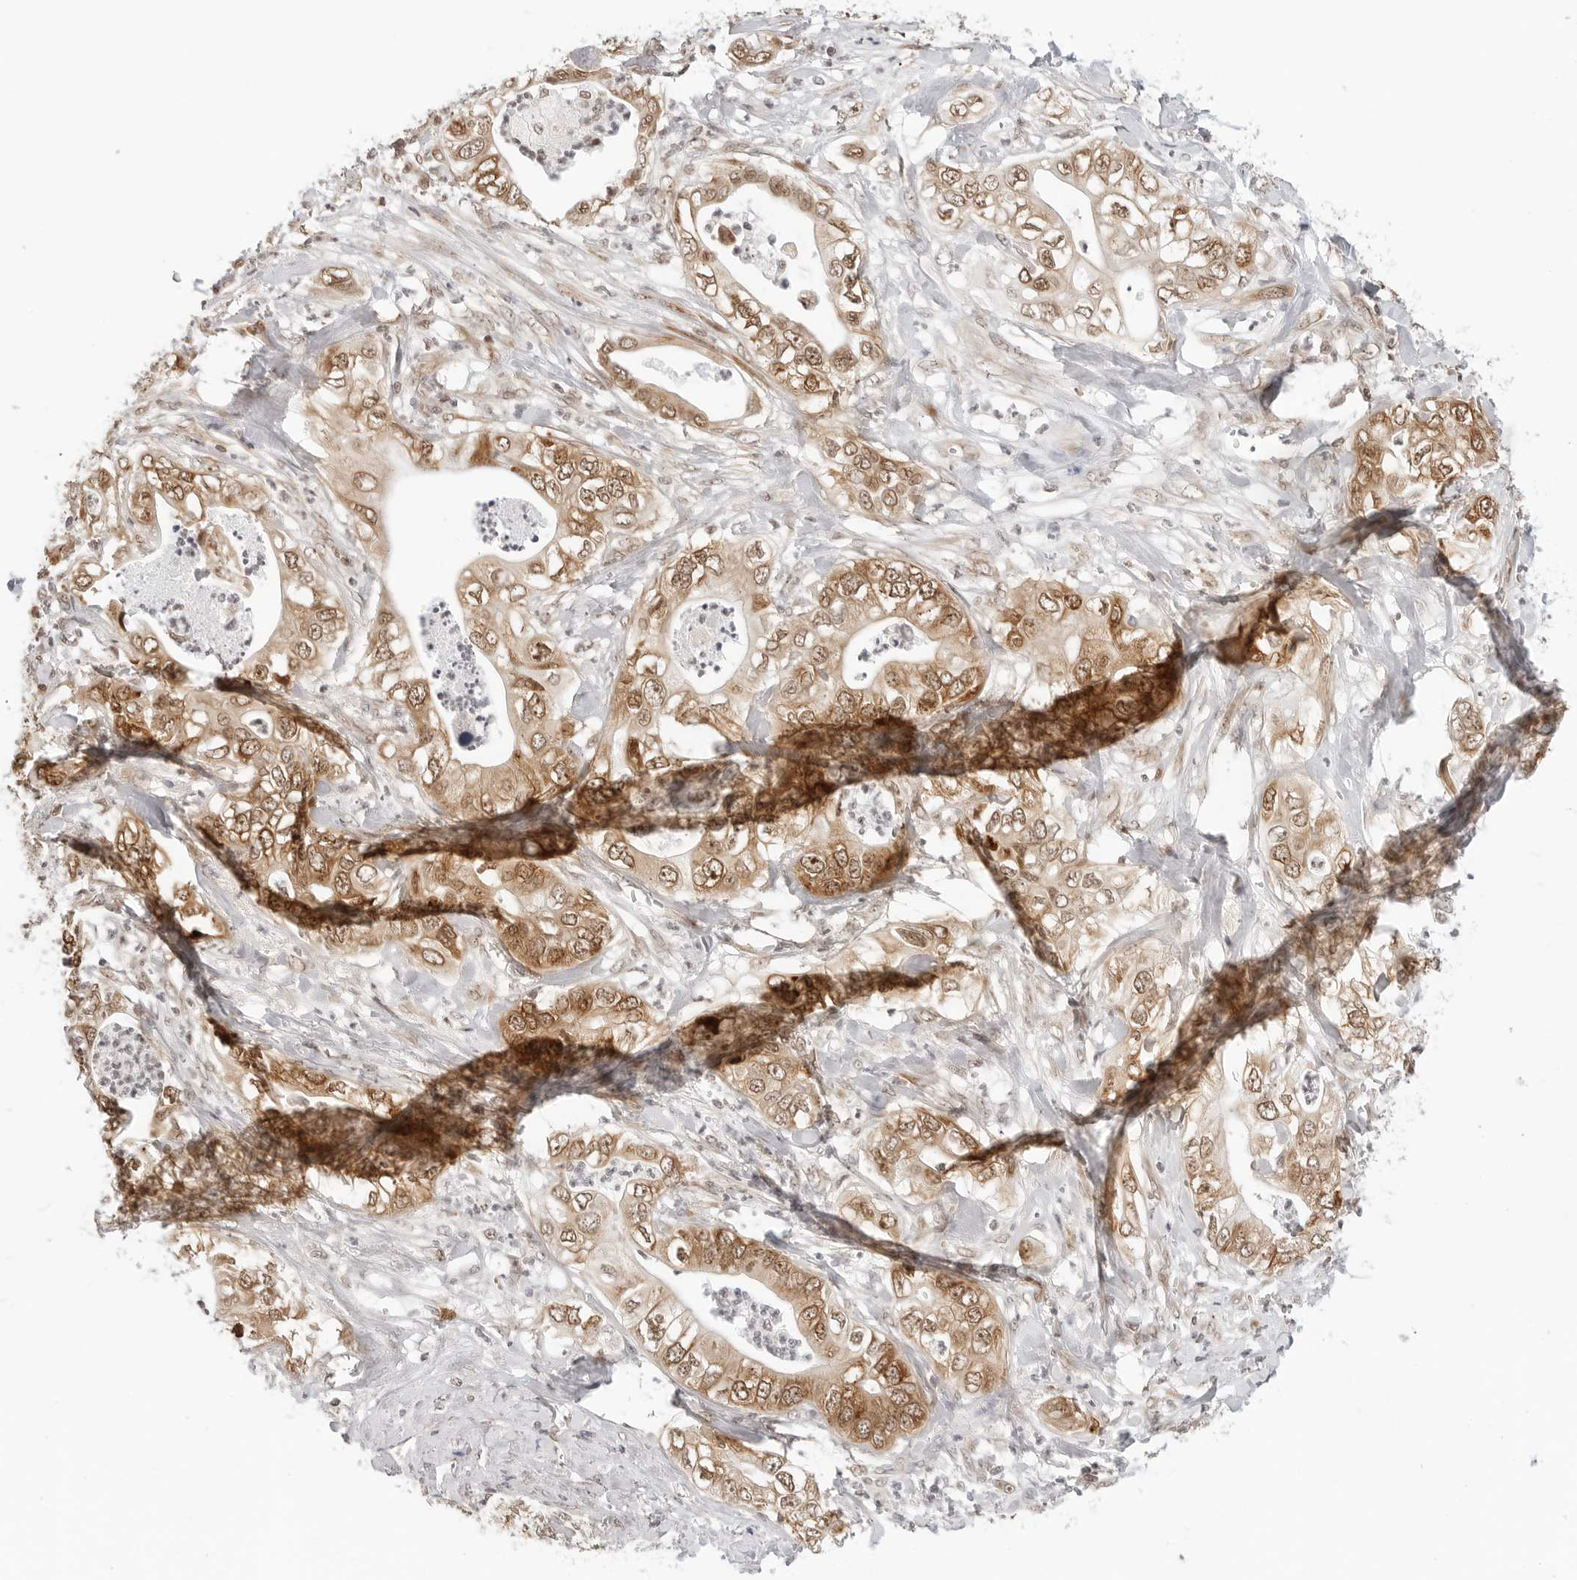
{"staining": {"intensity": "moderate", "quantity": ">75%", "location": "cytoplasmic/membranous,nuclear"}, "tissue": "pancreatic cancer", "cell_type": "Tumor cells", "image_type": "cancer", "snomed": [{"axis": "morphology", "description": "Adenocarcinoma, NOS"}, {"axis": "topography", "description": "Pancreas"}], "caption": "Protein staining of pancreatic cancer tissue exhibits moderate cytoplasmic/membranous and nuclear positivity in approximately >75% of tumor cells.", "gene": "METAP1", "patient": {"sex": "female", "age": 78}}